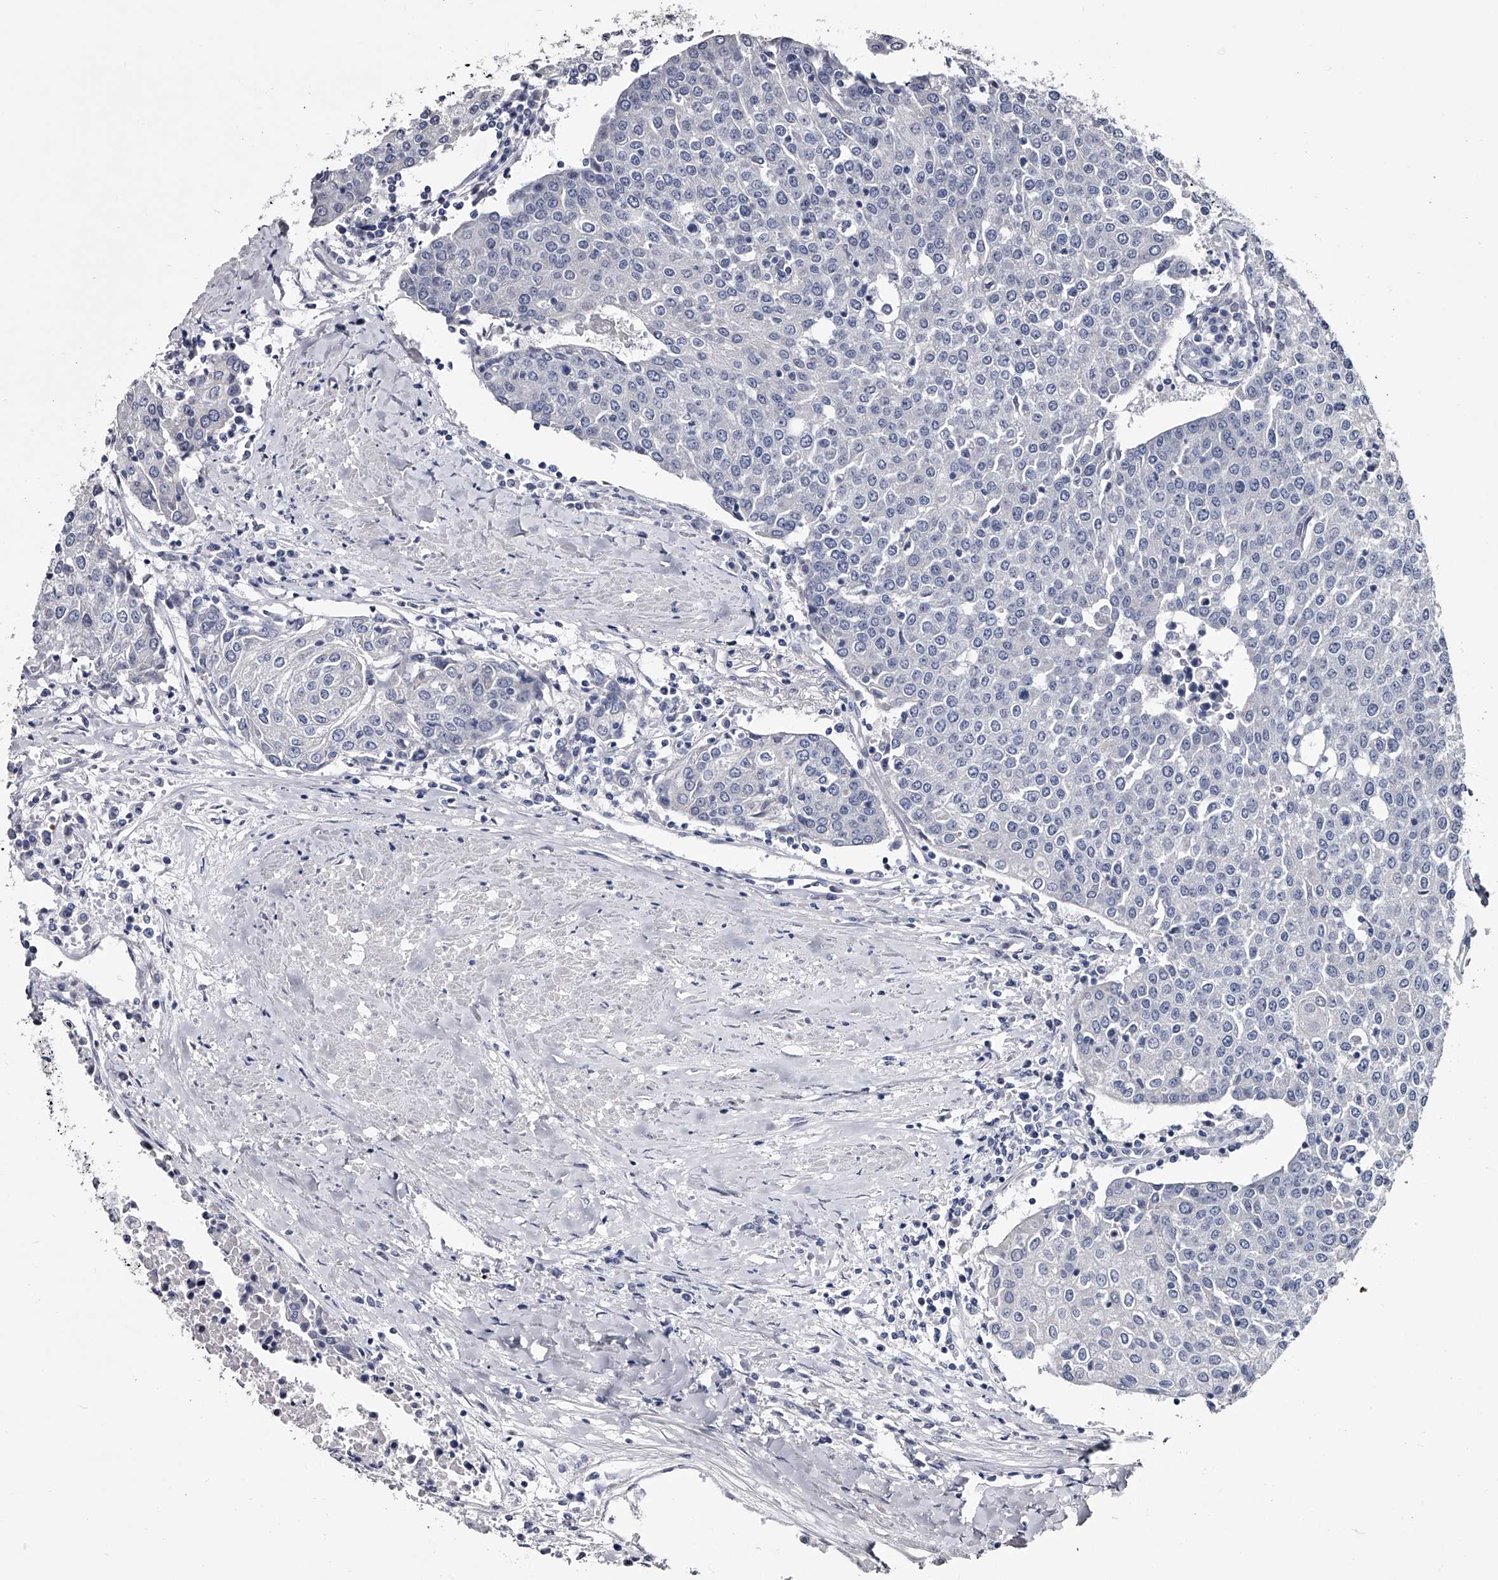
{"staining": {"intensity": "negative", "quantity": "none", "location": "none"}, "tissue": "urothelial cancer", "cell_type": "Tumor cells", "image_type": "cancer", "snomed": [{"axis": "morphology", "description": "Urothelial carcinoma, High grade"}, {"axis": "topography", "description": "Urinary bladder"}], "caption": "Protein analysis of urothelial cancer shows no significant staining in tumor cells.", "gene": "GAPVD1", "patient": {"sex": "female", "age": 85}}